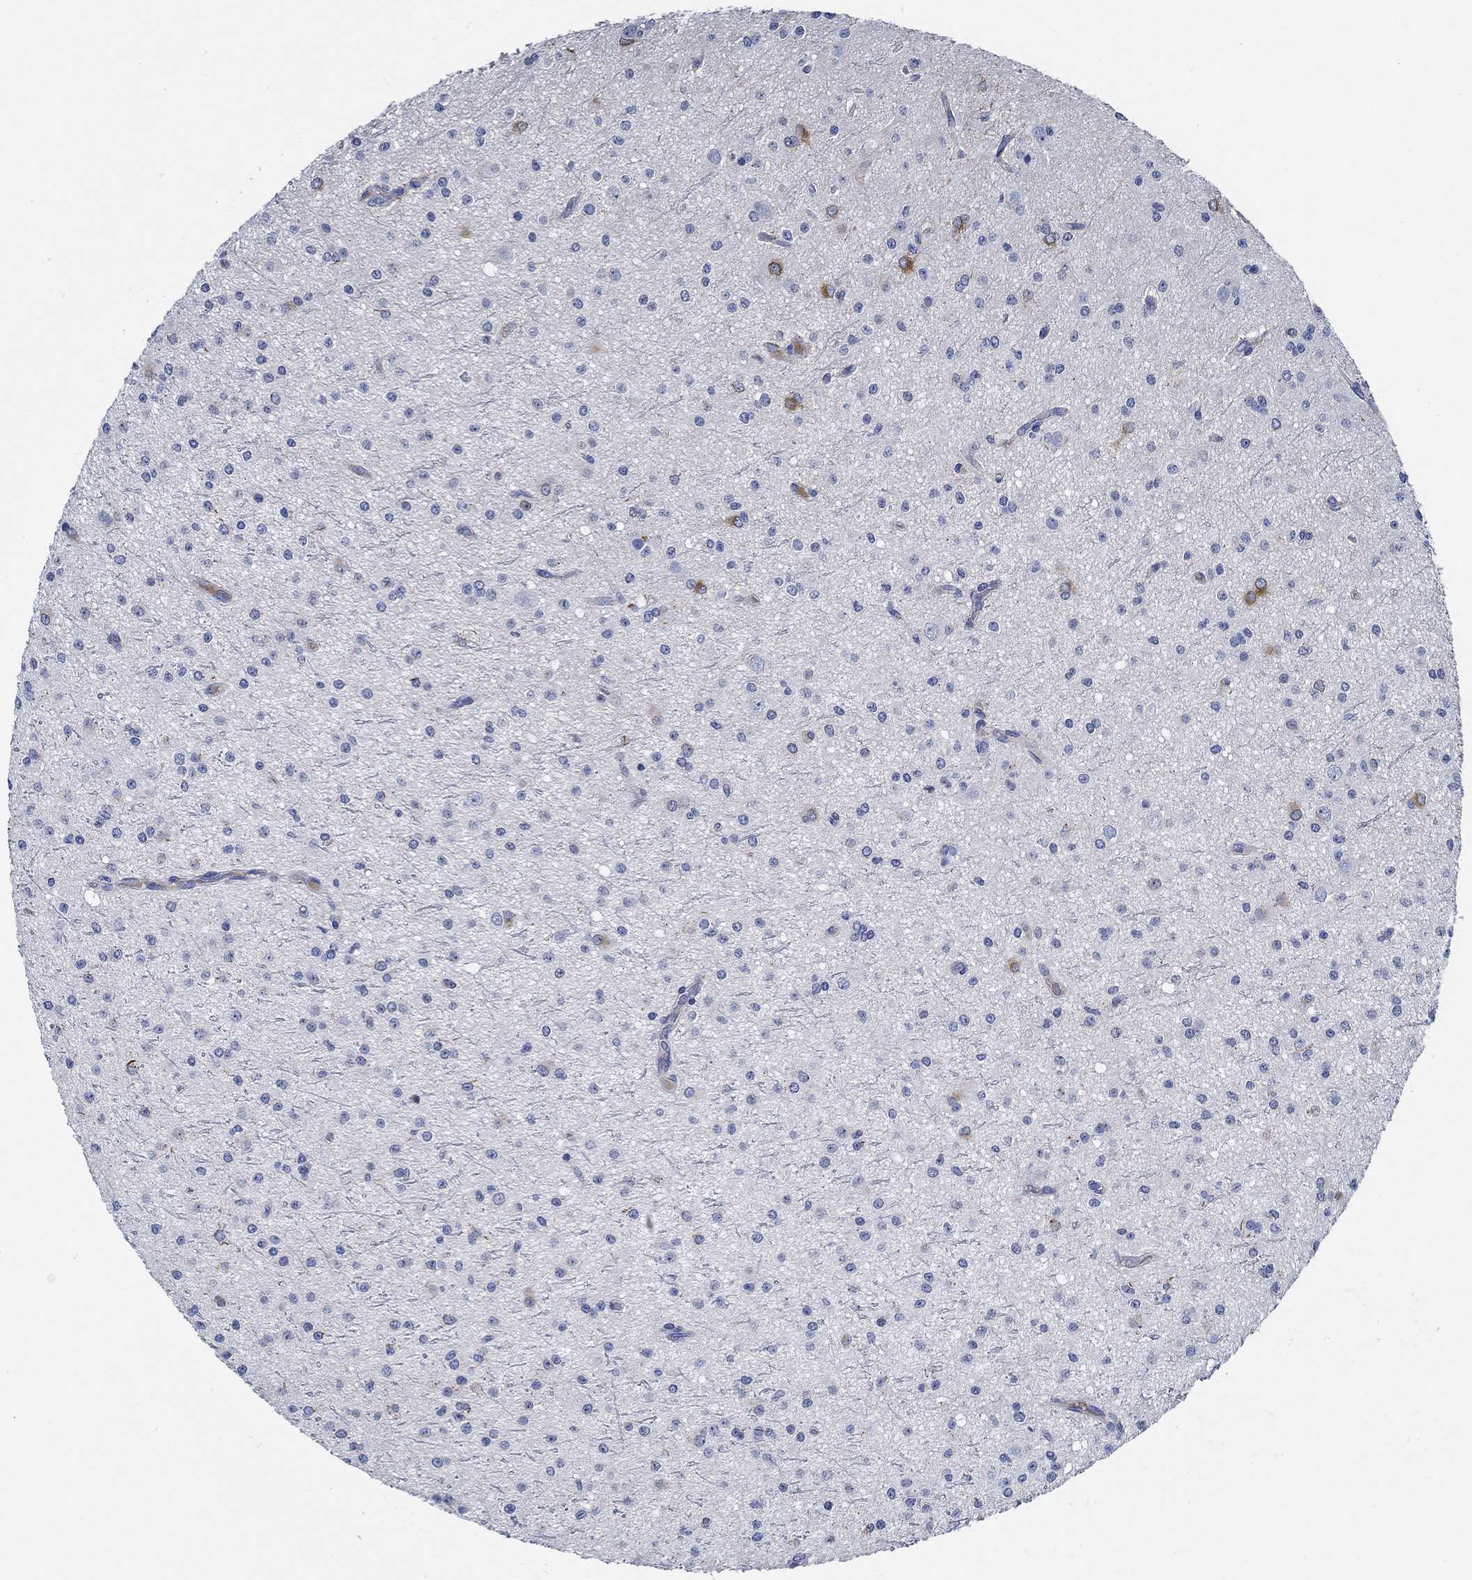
{"staining": {"intensity": "negative", "quantity": "none", "location": "none"}, "tissue": "glioma", "cell_type": "Tumor cells", "image_type": "cancer", "snomed": [{"axis": "morphology", "description": "Glioma, malignant, Low grade"}, {"axis": "topography", "description": "Brain"}], "caption": "DAB (3,3'-diaminobenzidine) immunohistochemical staining of glioma displays no significant positivity in tumor cells.", "gene": "HECW2", "patient": {"sex": "male", "age": 27}}